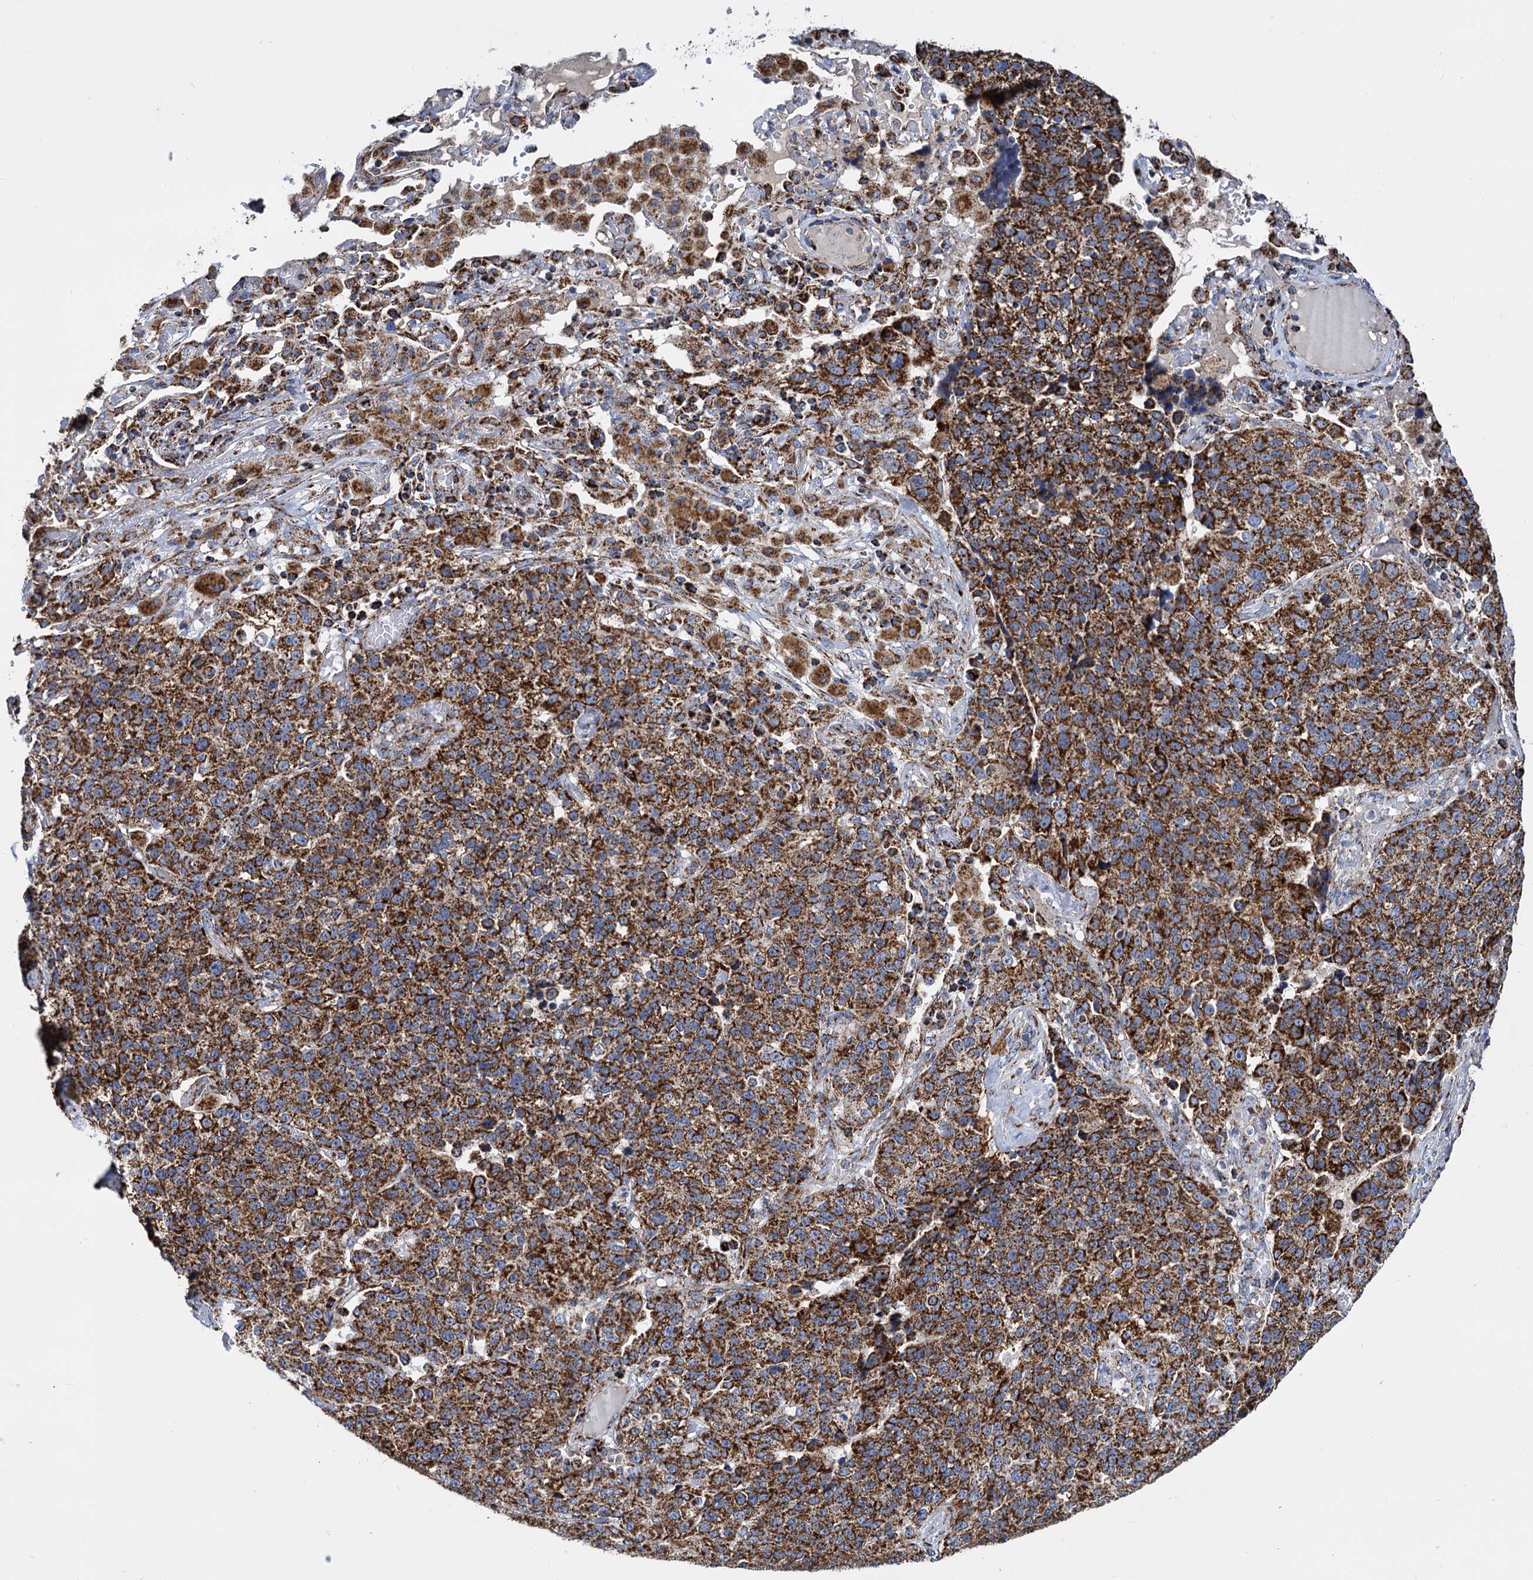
{"staining": {"intensity": "strong", "quantity": ">75%", "location": "cytoplasmic/membranous"}, "tissue": "lung cancer", "cell_type": "Tumor cells", "image_type": "cancer", "snomed": [{"axis": "morphology", "description": "Adenocarcinoma, NOS"}, {"axis": "topography", "description": "Lung"}], "caption": "This photomicrograph reveals immunohistochemistry staining of human adenocarcinoma (lung), with high strong cytoplasmic/membranous expression in approximately >75% of tumor cells.", "gene": "TIMM10", "patient": {"sex": "male", "age": 49}}